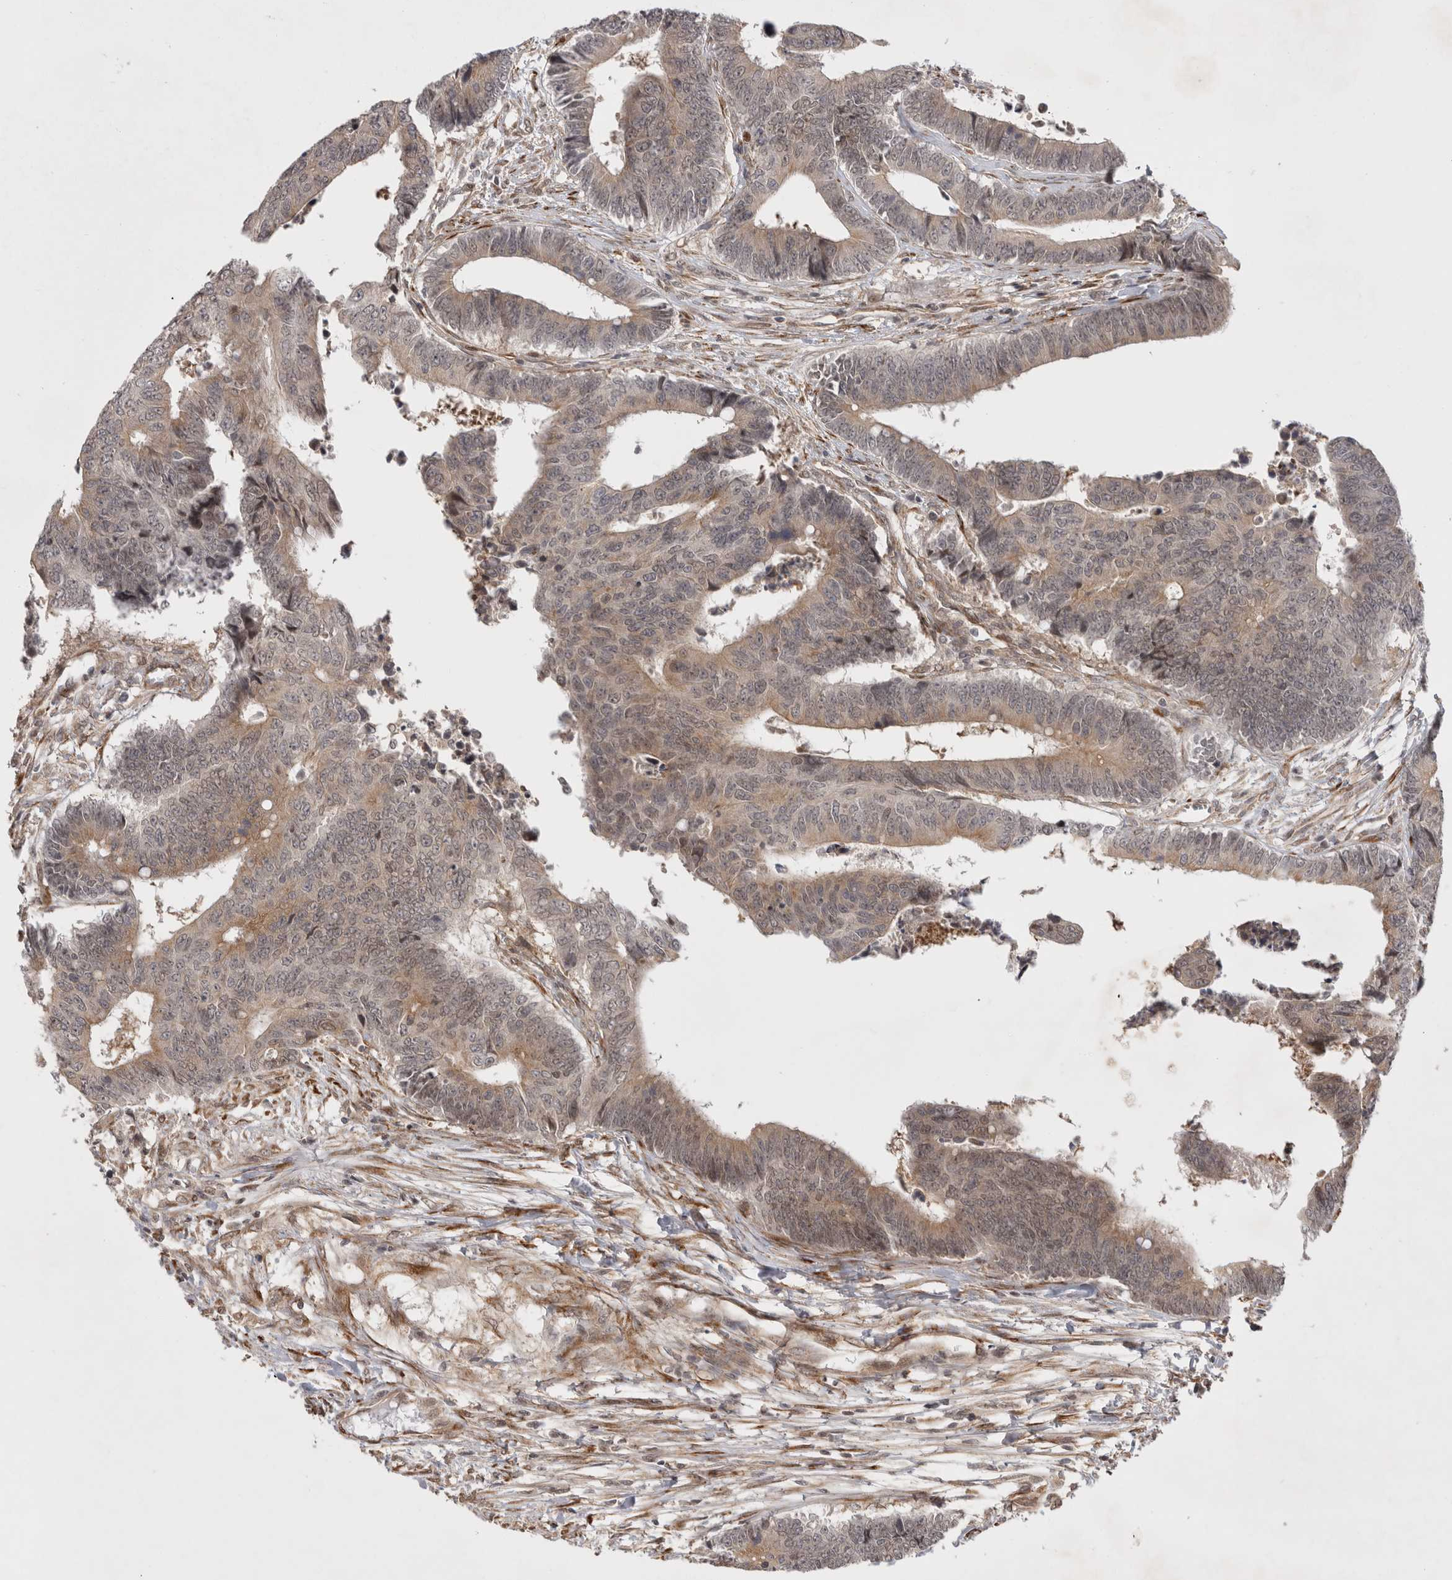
{"staining": {"intensity": "weak", "quantity": ">75%", "location": "cytoplasmic/membranous,nuclear"}, "tissue": "colorectal cancer", "cell_type": "Tumor cells", "image_type": "cancer", "snomed": [{"axis": "morphology", "description": "Adenocarcinoma, NOS"}, {"axis": "topography", "description": "Rectum"}], "caption": "A micrograph of human colorectal adenocarcinoma stained for a protein exhibits weak cytoplasmic/membranous and nuclear brown staining in tumor cells. (brown staining indicates protein expression, while blue staining denotes nuclei).", "gene": "ZNF318", "patient": {"sex": "male", "age": 84}}